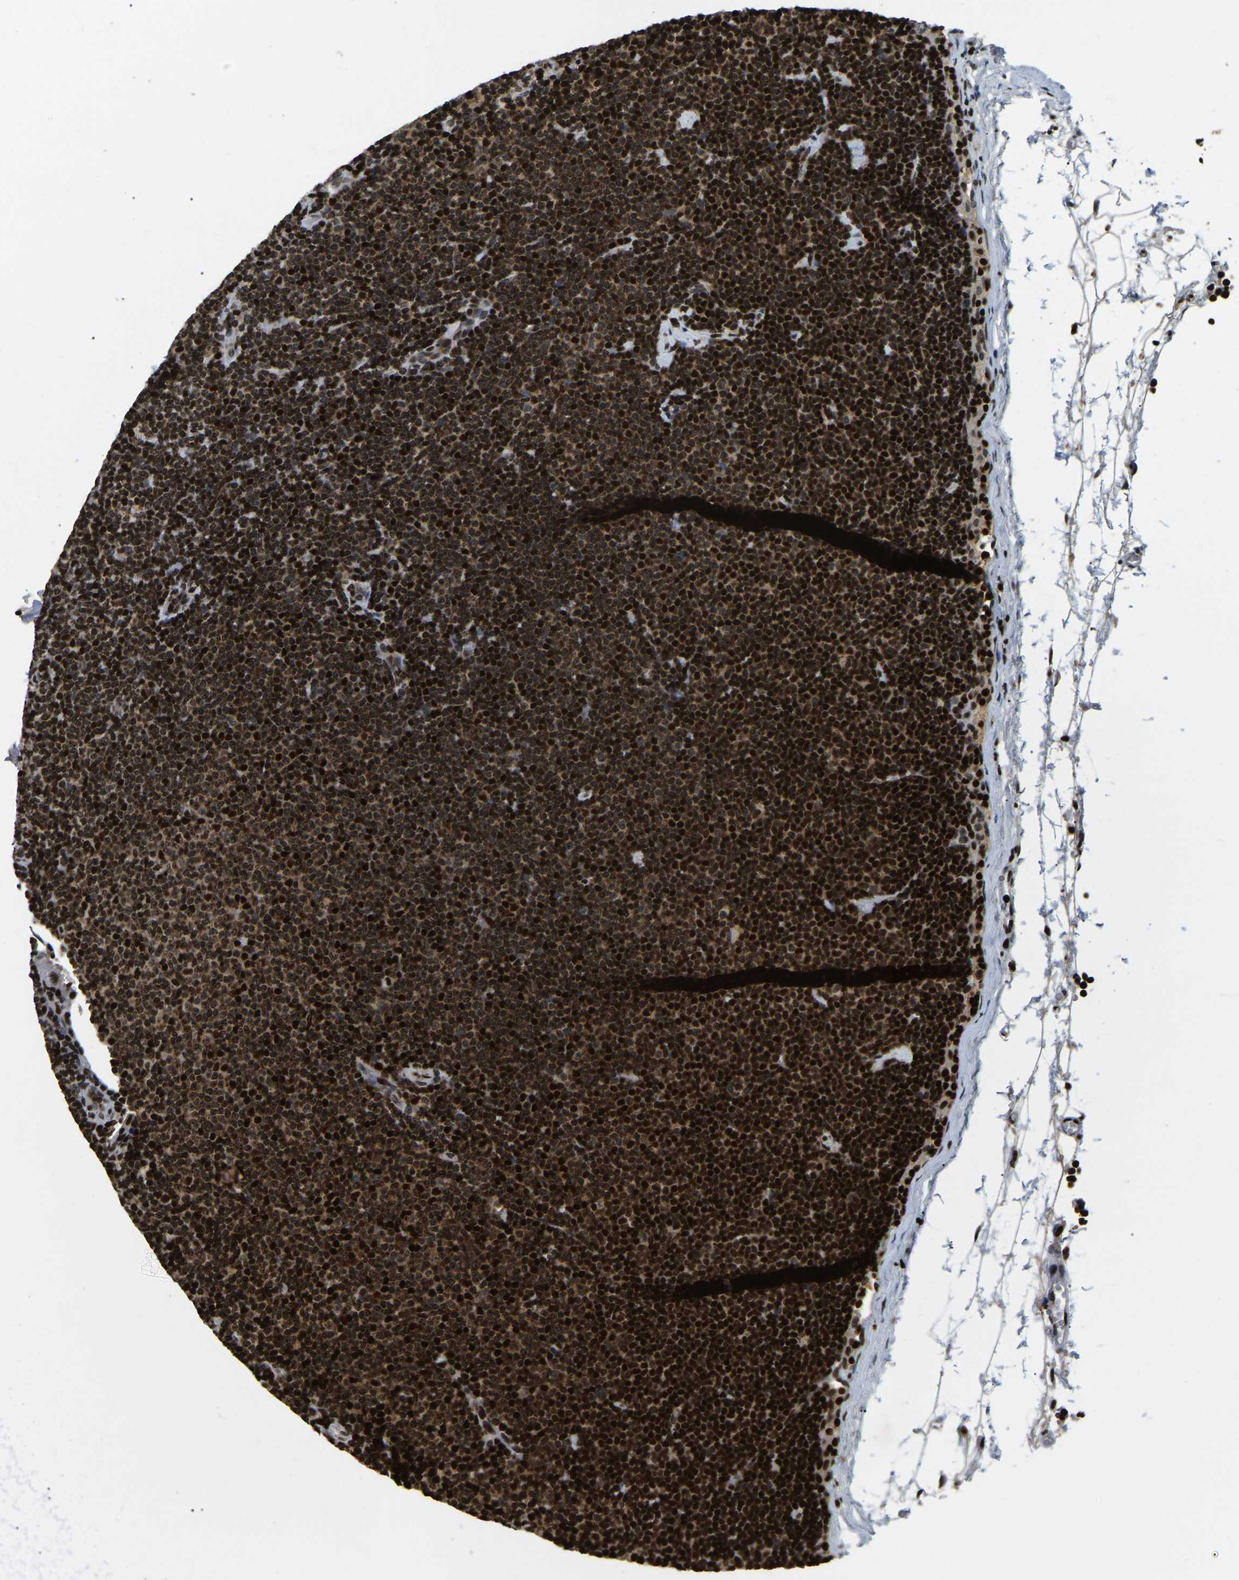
{"staining": {"intensity": "strong", "quantity": ">75%", "location": "nuclear"}, "tissue": "lymphoma", "cell_type": "Tumor cells", "image_type": "cancer", "snomed": [{"axis": "morphology", "description": "Malignant lymphoma, non-Hodgkin's type, Low grade"}, {"axis": "topography", "description": "Lymph node"}], "caption": "Lymphoma stained with DAB IHC exhibits high levels of strong nuclear expression in approximately >75% of tumor cells.", "gene": "LRRC61", "patient": {"sex": "female", "age": 53}}